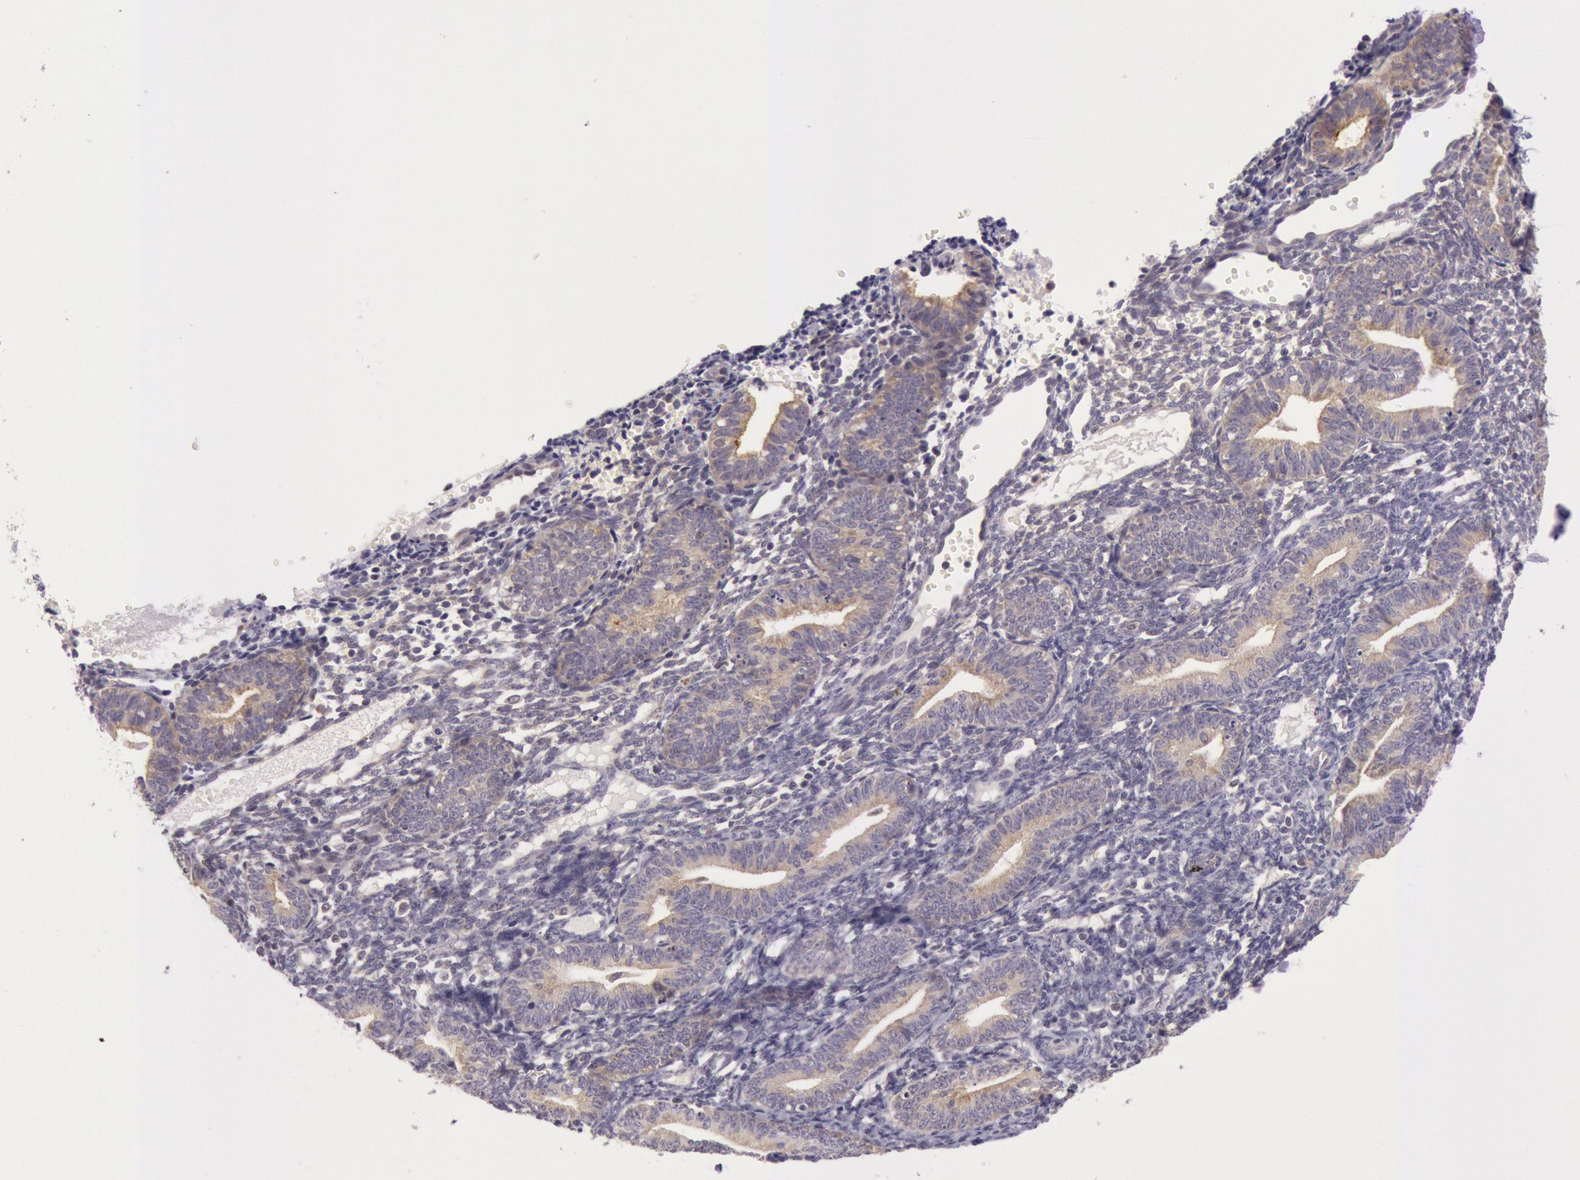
{"staining": {"intensity": "weak", "quantity": "<25%", "location": "cytoplasmic/membranous"}, "tissue": "endometrium", "cell_type": "Cells in endometrial stroma", "image_type": "normal", "snomed": [{"axis": "morphology", "description": "Normal tissue, NOS"}, {"axis": "topography", "description": "Endometrium"}], "caption": "Immunohistochemistry image of normal human endometrium stained for a protein (brown), which reveals no expression in cells in endometrial stroma.", "gene": "CDK16", "patient": {"sex": "female", "age": 61}}